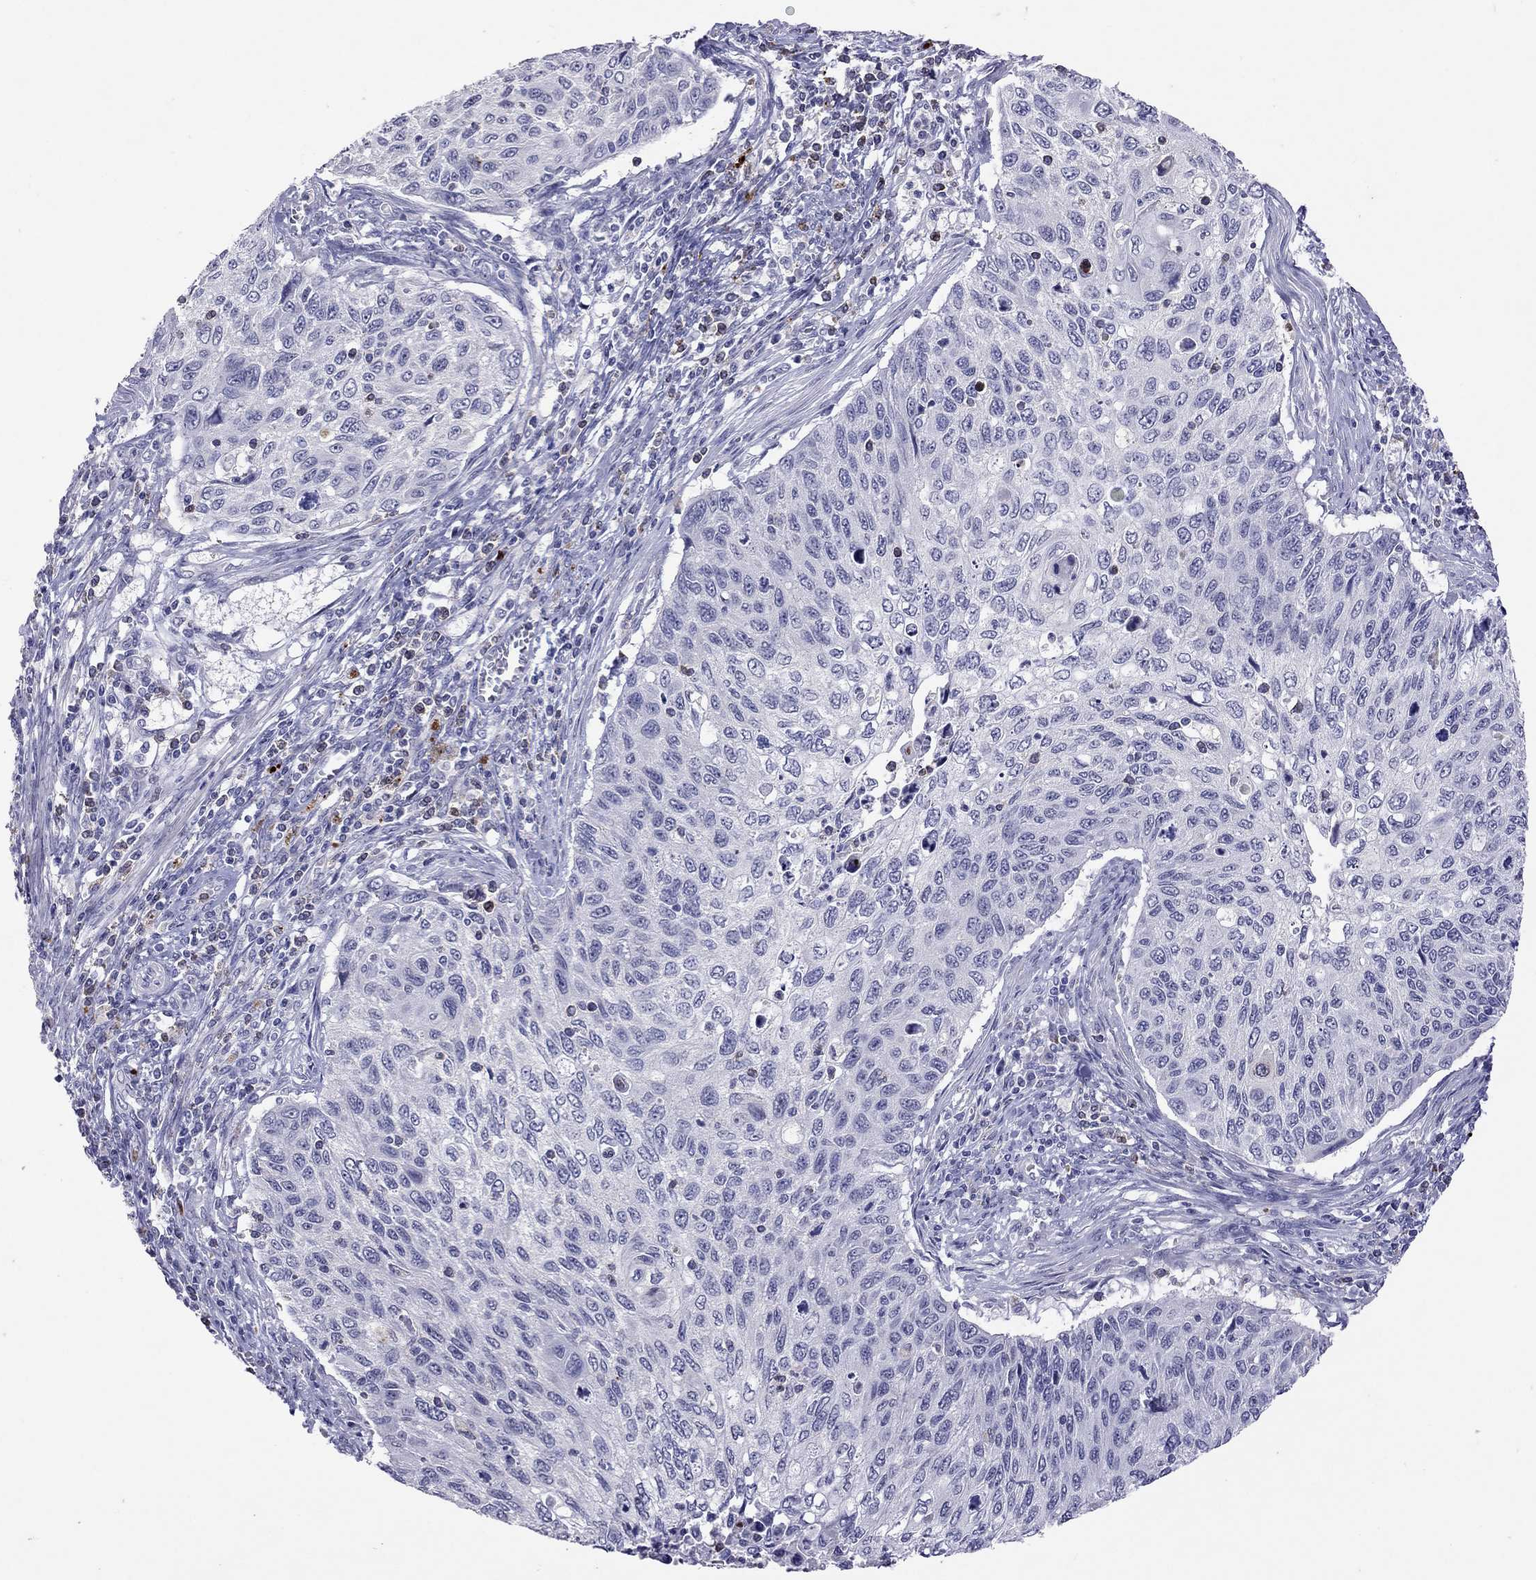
{"staining": {"intensity": "negative", "quantity": "none", "location": "none"}, "tissue": "cervical cancer", "cell_type": "Tumor cells", "image_type": "cancer", "snomed": [{"axis": "morphology", "description": "Squamous cell carcinoma, NOS"}, {"axis": "topography", "description": "Cervix"}], "caption": "A high-resolution micrograph shows immunohistochemistry (IHC) staining of cervical cancer, which reveals no significant positivity in tumor cells.", "gene": "SLAMF1", "patient": {"sex": "female", "age": 70}}